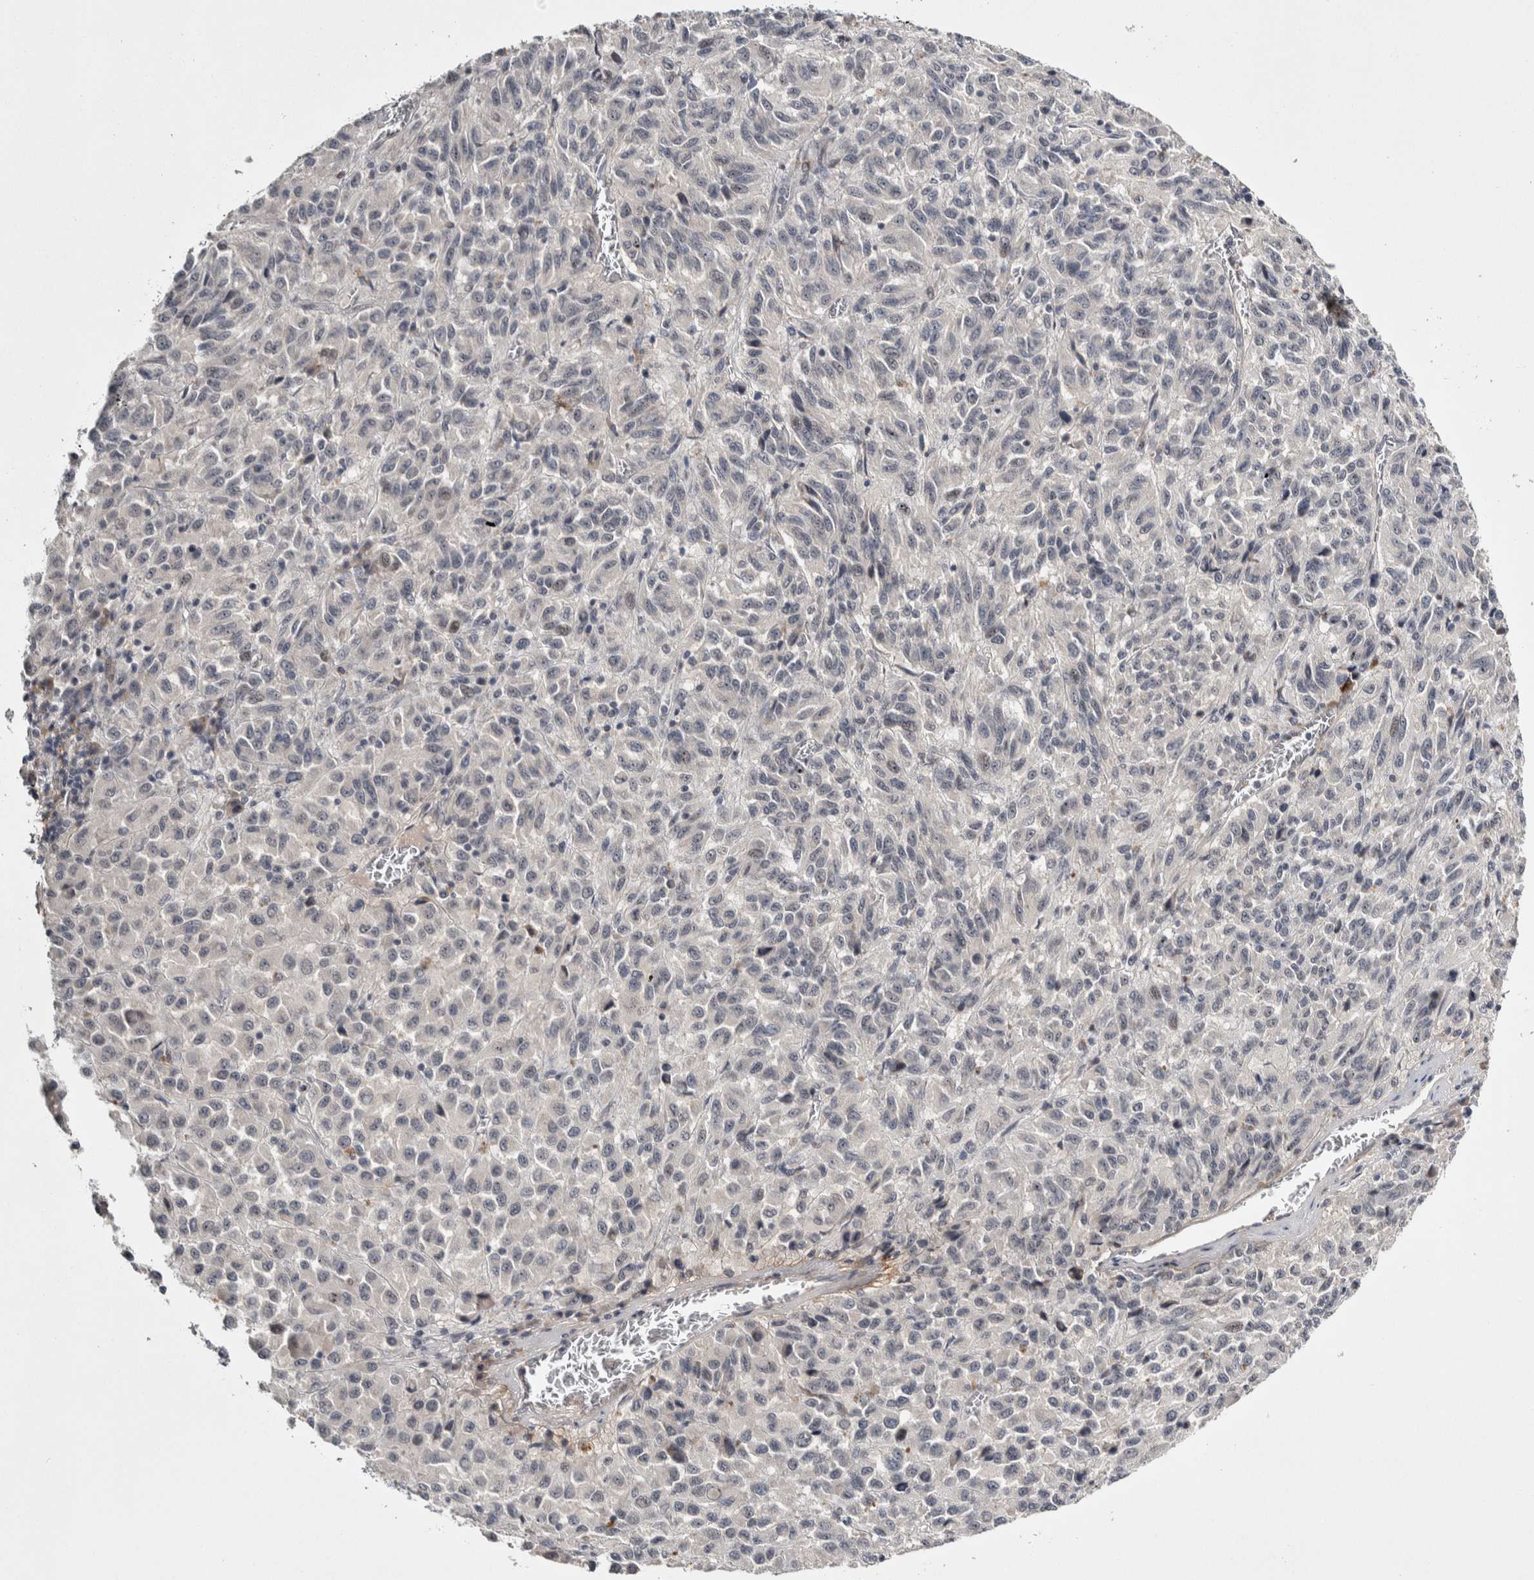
{"staining": {"intensity": "weak", "quantity": "<25%", "location": "nuclear"}, "tissue": "skin cancer", "cell_type": "Tumor cells", "image_type": "cancer", "snomed": [{"axis": "morphology", "description": "Squamous cell carcinoma, NOS"}, {"axis": "topography", "description": "Skin"}], "caption": "Immunohistochemistry of human skin cancer exhibits no expression in tumor cells.", "gene": "ASPN", "patient": {"sex": "female", "age": 73}}